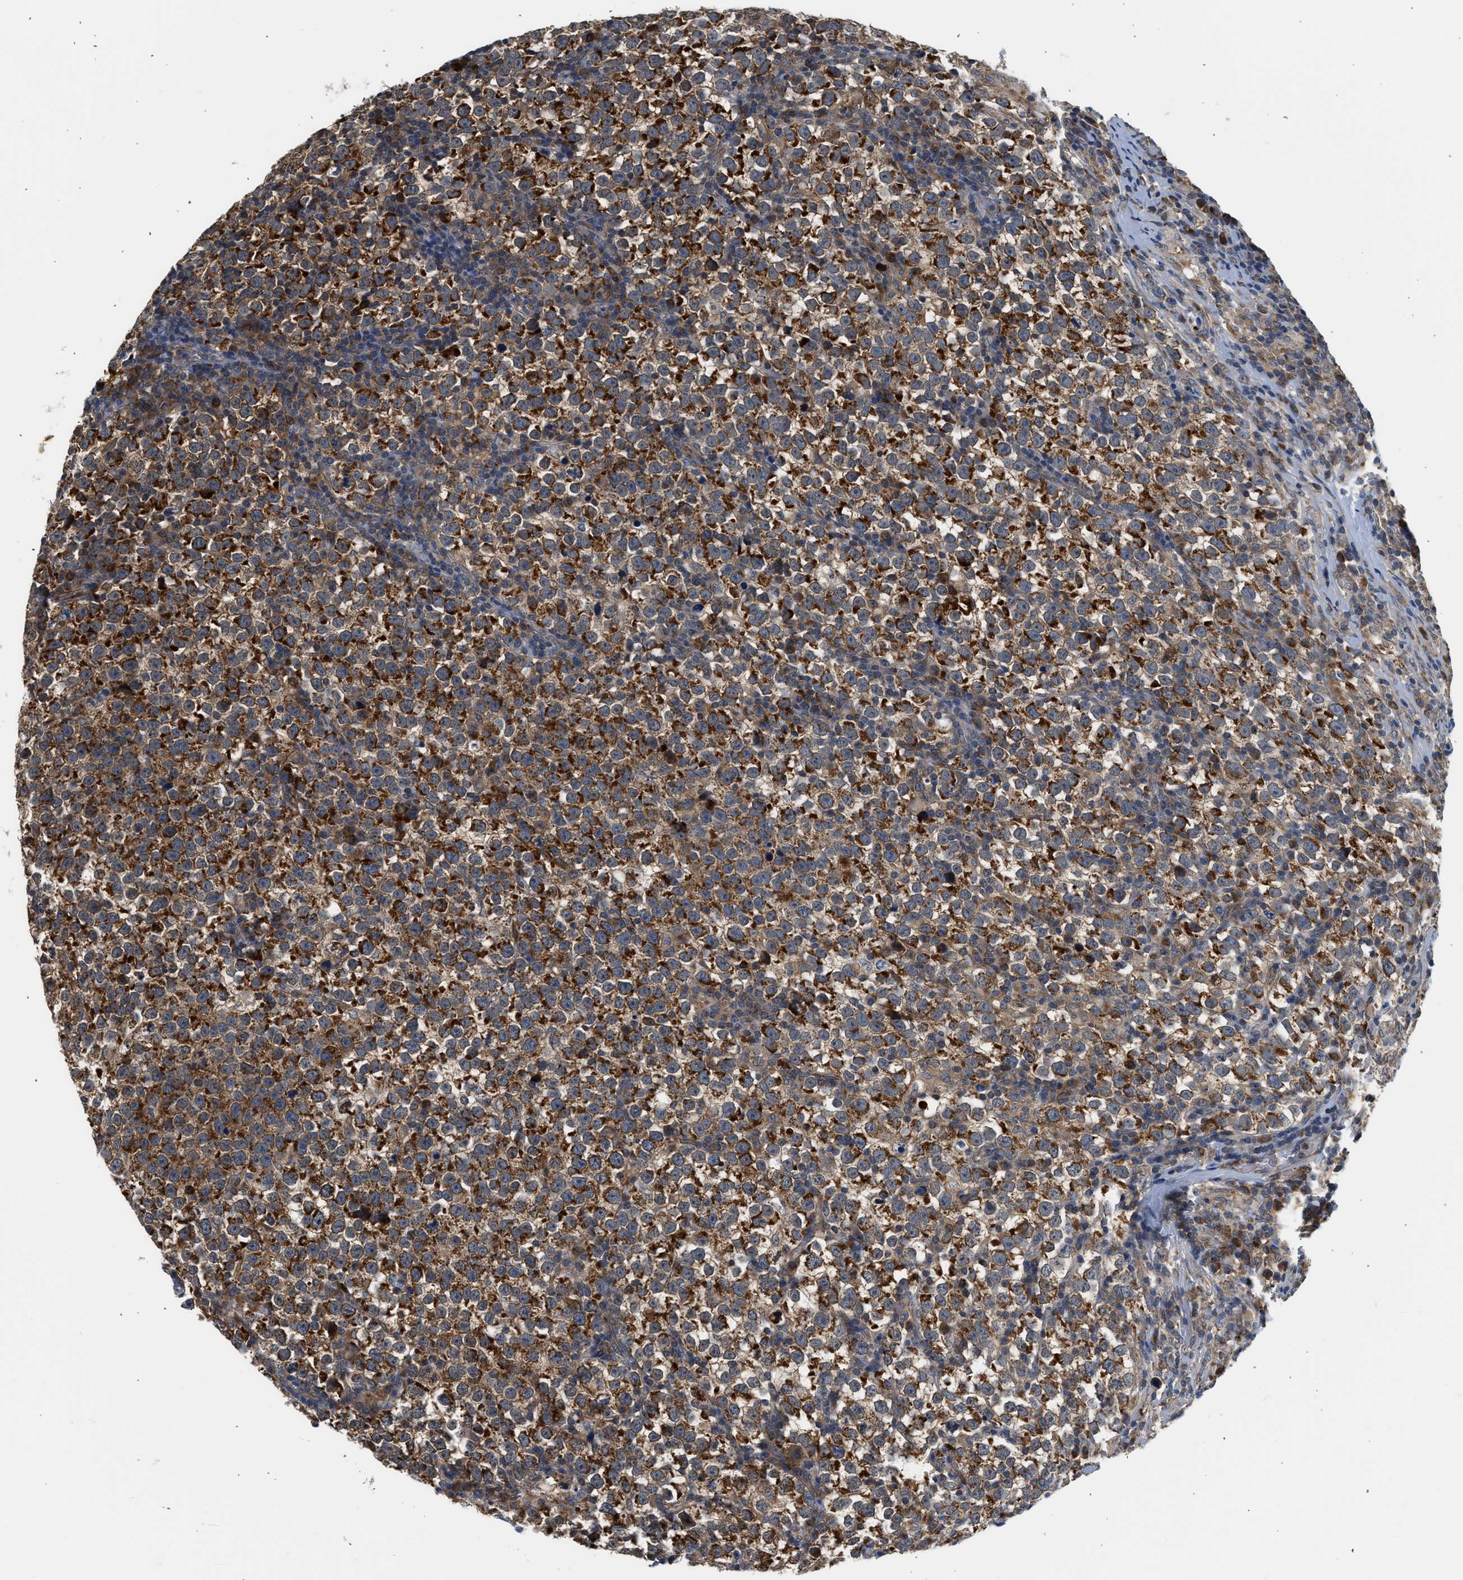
{"staining": {"intensity": "strong", "quantity": ">75%", "location": "cytoplasmic/membranous"}, "tissue": "testis cancer", "cell_type": "Tumor cells", "image_type": "cancer", "snomed": [{"axis": "morphology", "description": "Normal tissue, NOS"}, {"axis": "morphology", "description": "Seminoma, NOS"}, {"axis": "topography", "description": "Testis"}], "caption": "Immunohistochemistry (IHC) (DAB (3,3'-diaminobenzidine)) staining of testis cancer (seminoma) exhibits strong cytoplasmic/membranous protein positivity in about >75% of tumor cells. (IHC, brightfield microscopy, high magnification).", "gene": "POLG2", "patient": {"sex": "male", "age": 43}}